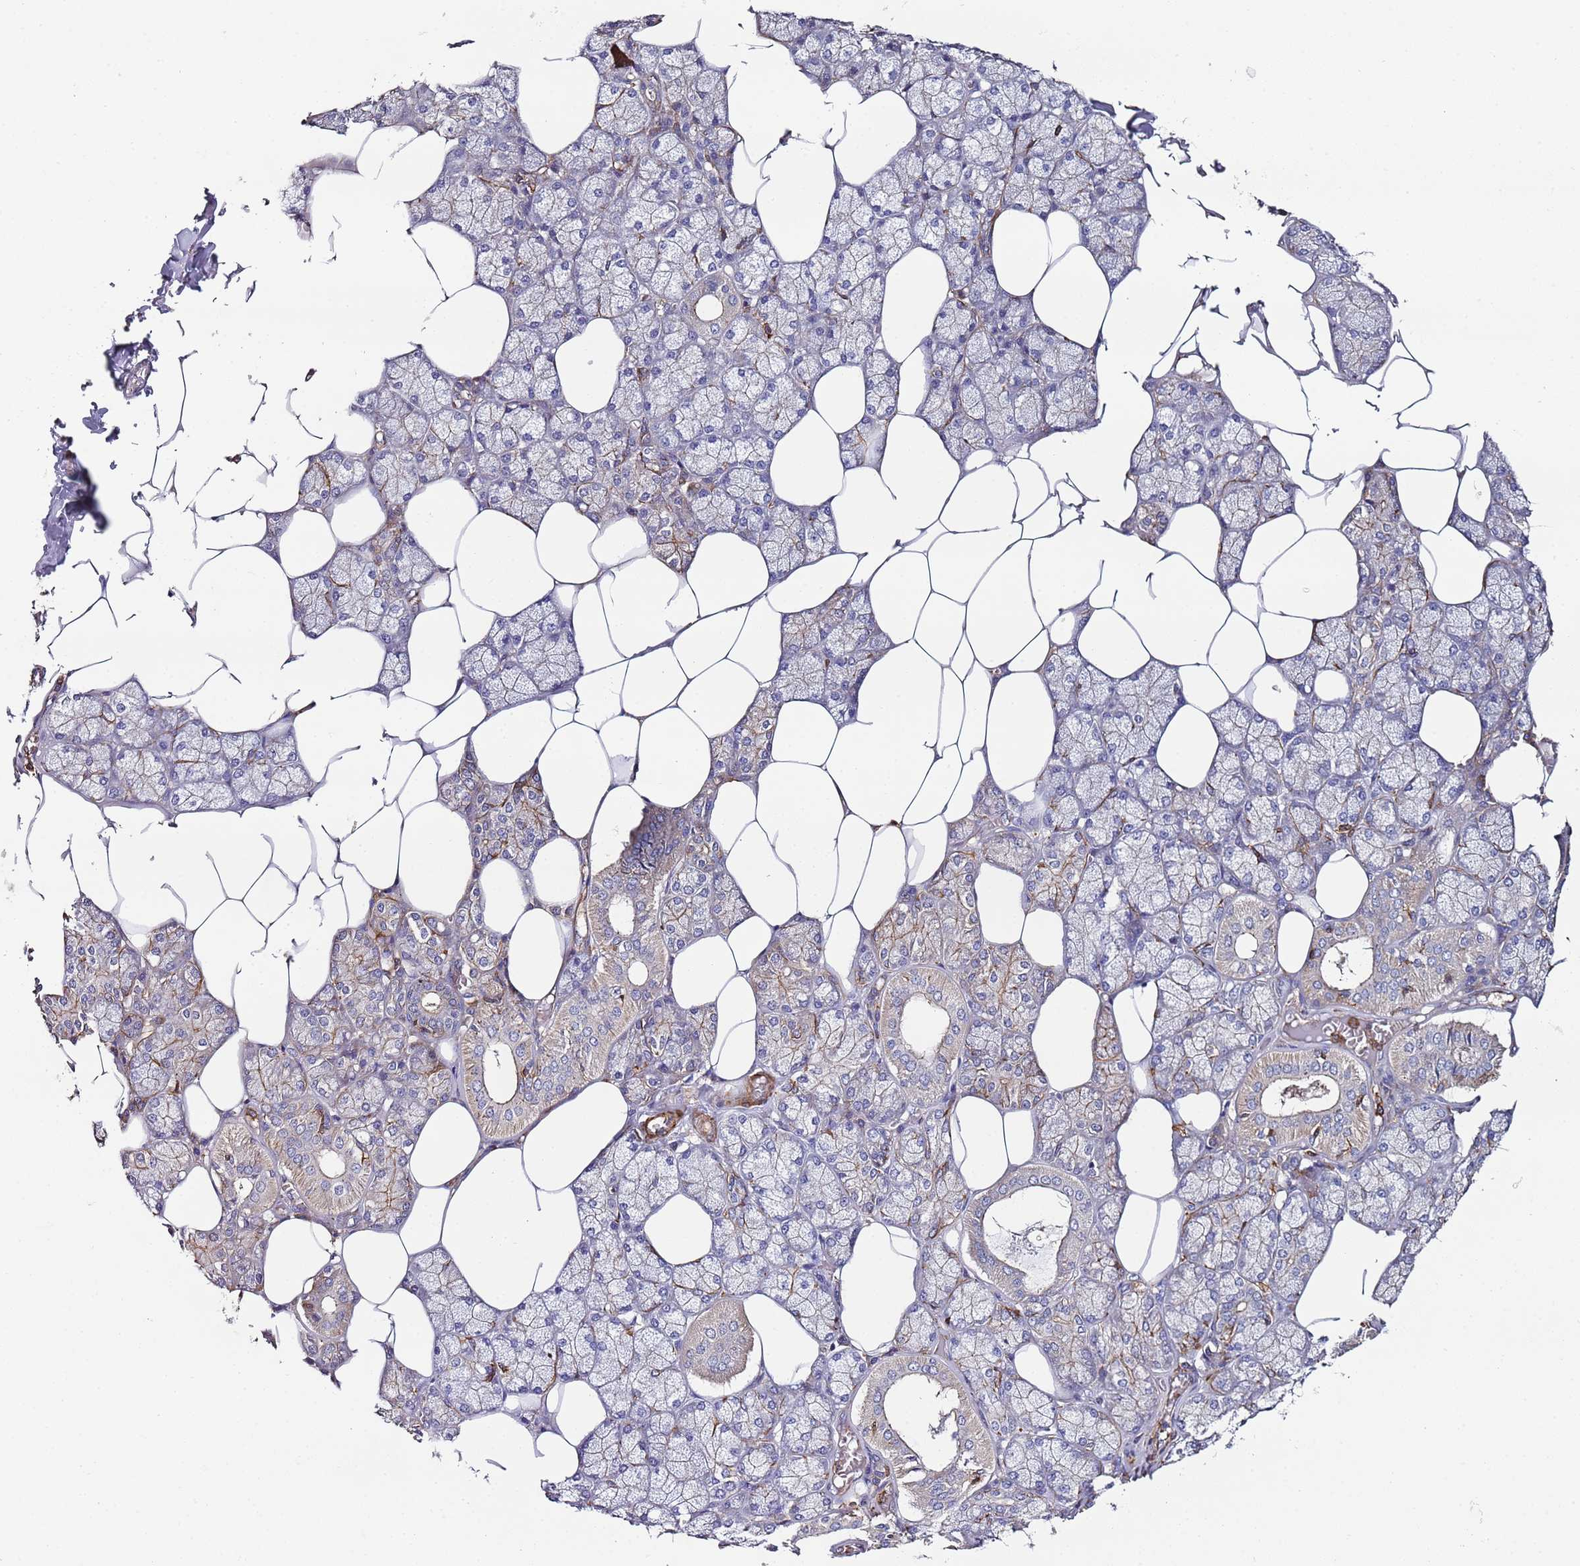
{"staining": {"intensity": "moderate", "quantity": "<25%", "location": "cytoplasmic/membranous"}, "tissue": "salivary gland", "cell_type": "Glandular cells", "image_type": "normal", "snomed": [{"axis": "morphology", "description": "Normal tissue, NOS"}, {"axis": "topography", "description": "Salivary gland"}], "caption": "Protein staining displays moderate cytoplasmic/membranous staining in about <25% of glandular cells in benign salivary gland.", "gene": "CYP2U1", "patient": {"sex": "male", "age": 62}}